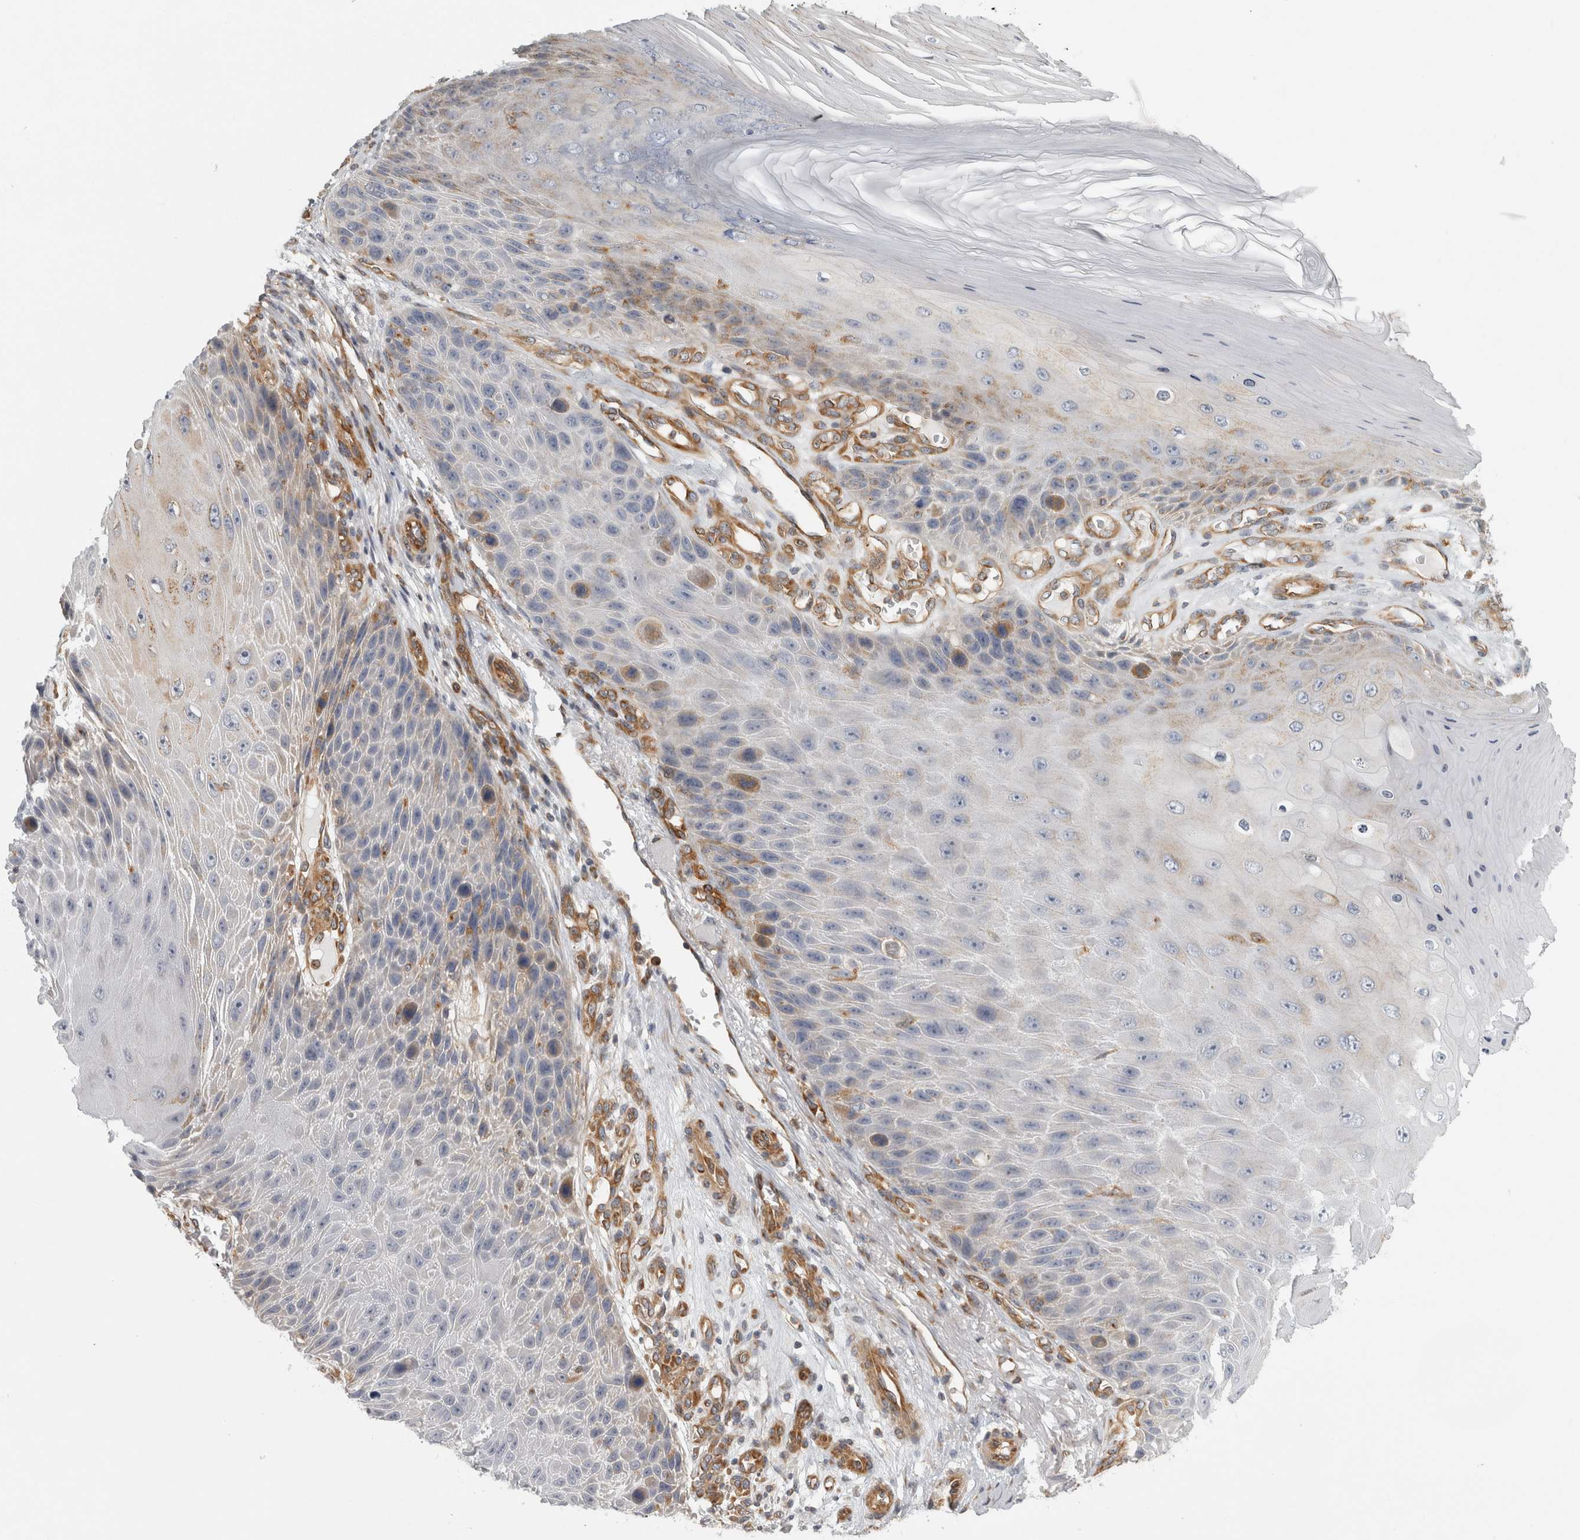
{"staining": {"intensity": "weak", "quantity": "<25%", "location": "cytoplasmic/membranous"}, "tissue": "skin cancer", "cell_type": "Tumor cells", "image_type": "cancer", "snomed": [{"axis": "morphology", "description": "Squamous cell carcinoma, NOS"}, {"axis": "topography", "description": "Skin"}], "caption": "Immunohistochemistry (IHC) of skin cancer displays no staining in tumor cells.", "gene": "PEX6", "patient": {"sex": "female", "age": 88}}